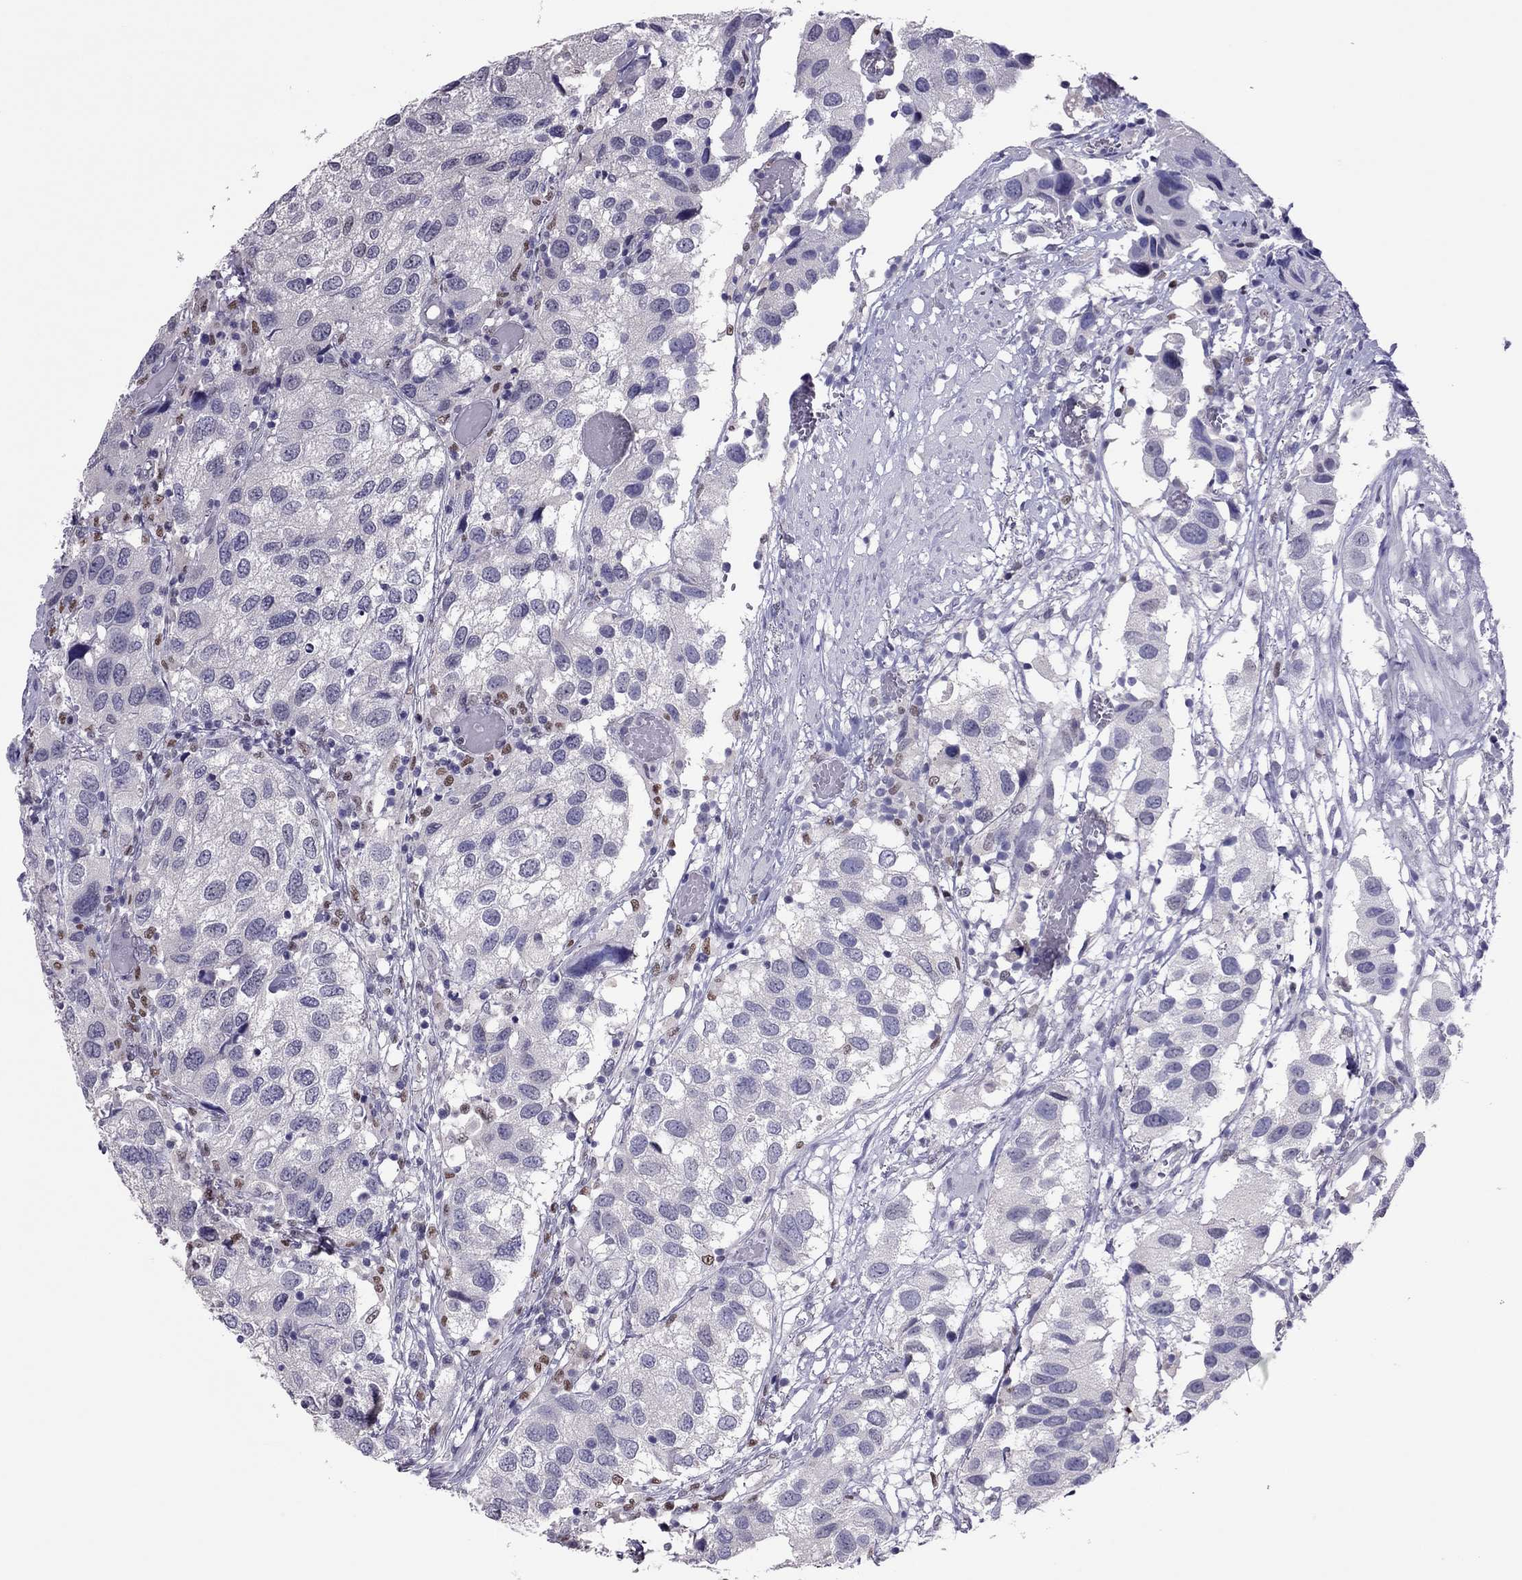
{"staining": {"intensity": "negative", "quantity": "none", "location": "none"}, "tissue": "urothelial cancer", "cell_type": "Tumor cells", "image_type": "cancer", "snomed": [{"axis": "morphology", "description": "Urothelial carcinoma, High grade"}, {"axis": "topography", "description": "Urinary bladder"}], "caption": "A micrograph of urothelial cancer stained for a protein shows no brown staining in tumor cells.", "gene": "SPINT3", "patient": {"sex": "male", "age": 79}}